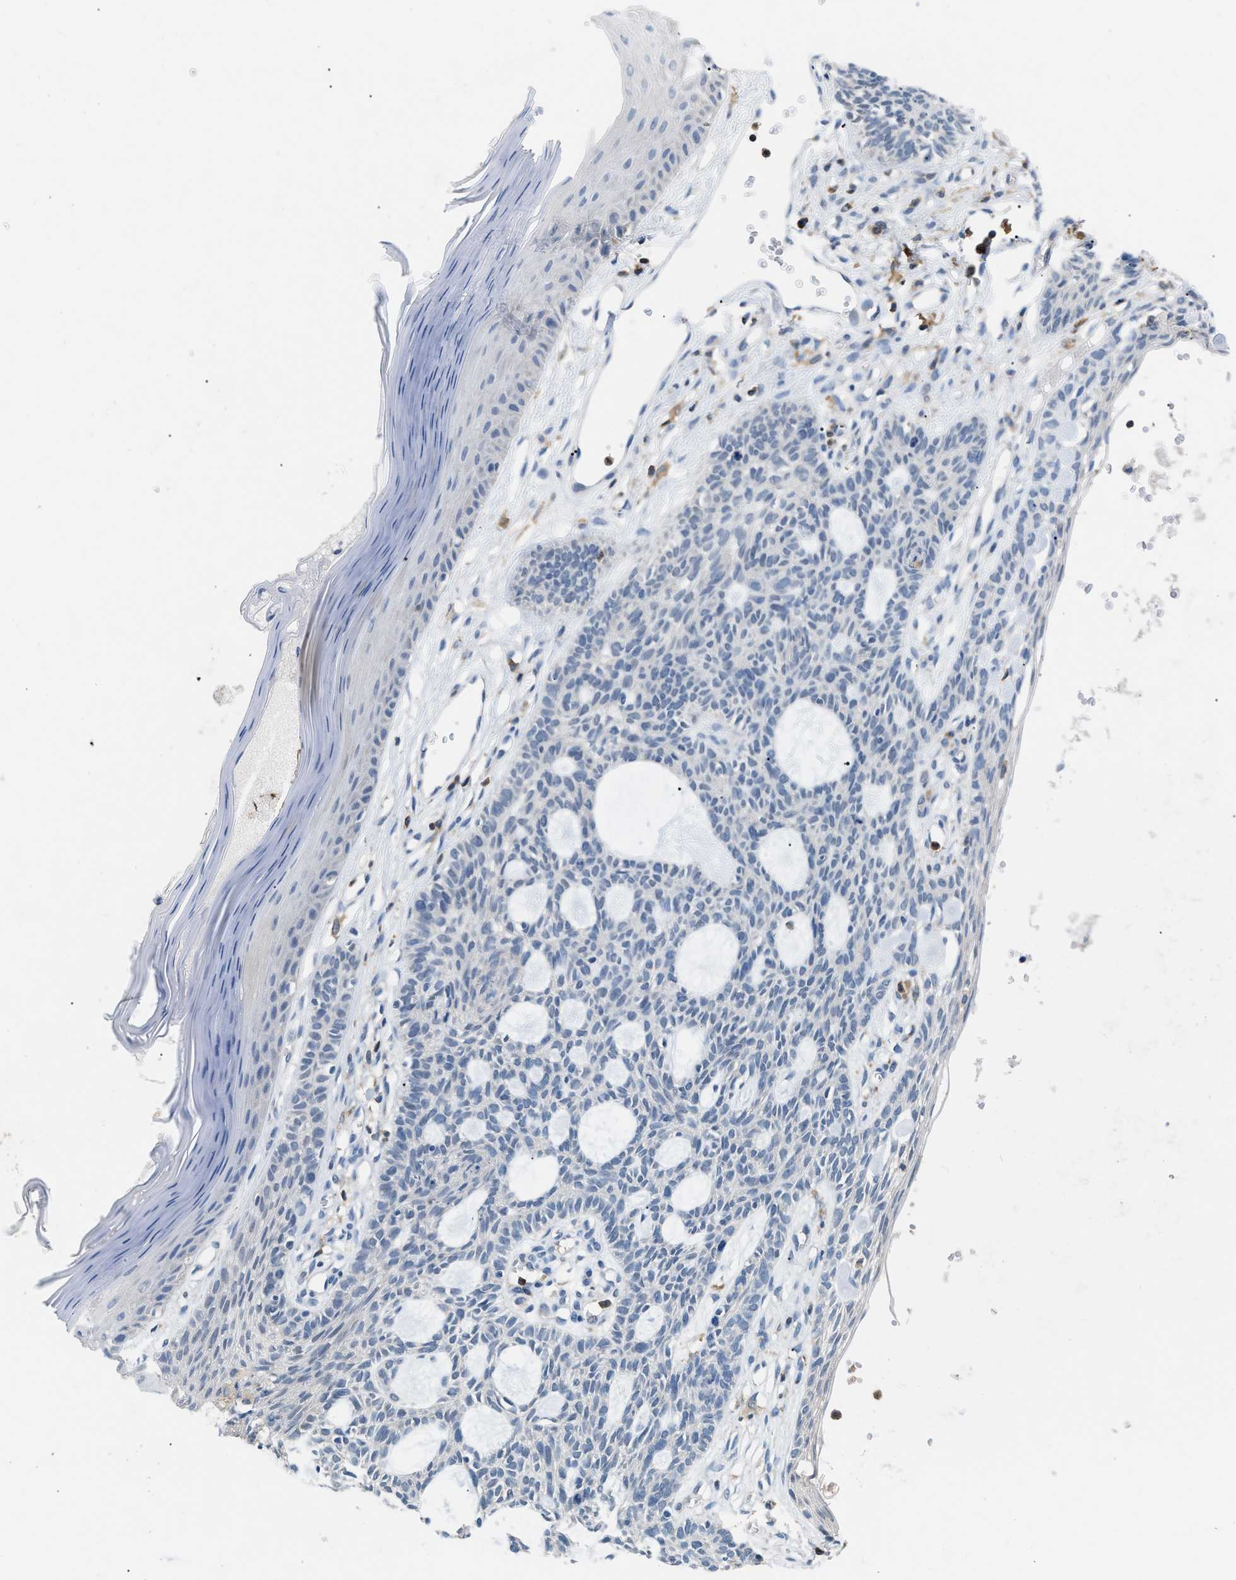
{"staining": {"intensity": "negative", "quantity": "none", "location": "none"}, "tissue": "skin cancer", "cell_type": "Tumor cells", "image_type": "cancer", "snomed": [{"axis": "morphology", "description": "Basal cell carcinoma"}, {"axis": "topography", "description": "Skin"}], "caption": "Tumor cells are negative for protein expression in human skin cancer (basal cell carcinoma).", "gene": "INPP5D", "patient": {"sex": "male", "age": 67}}